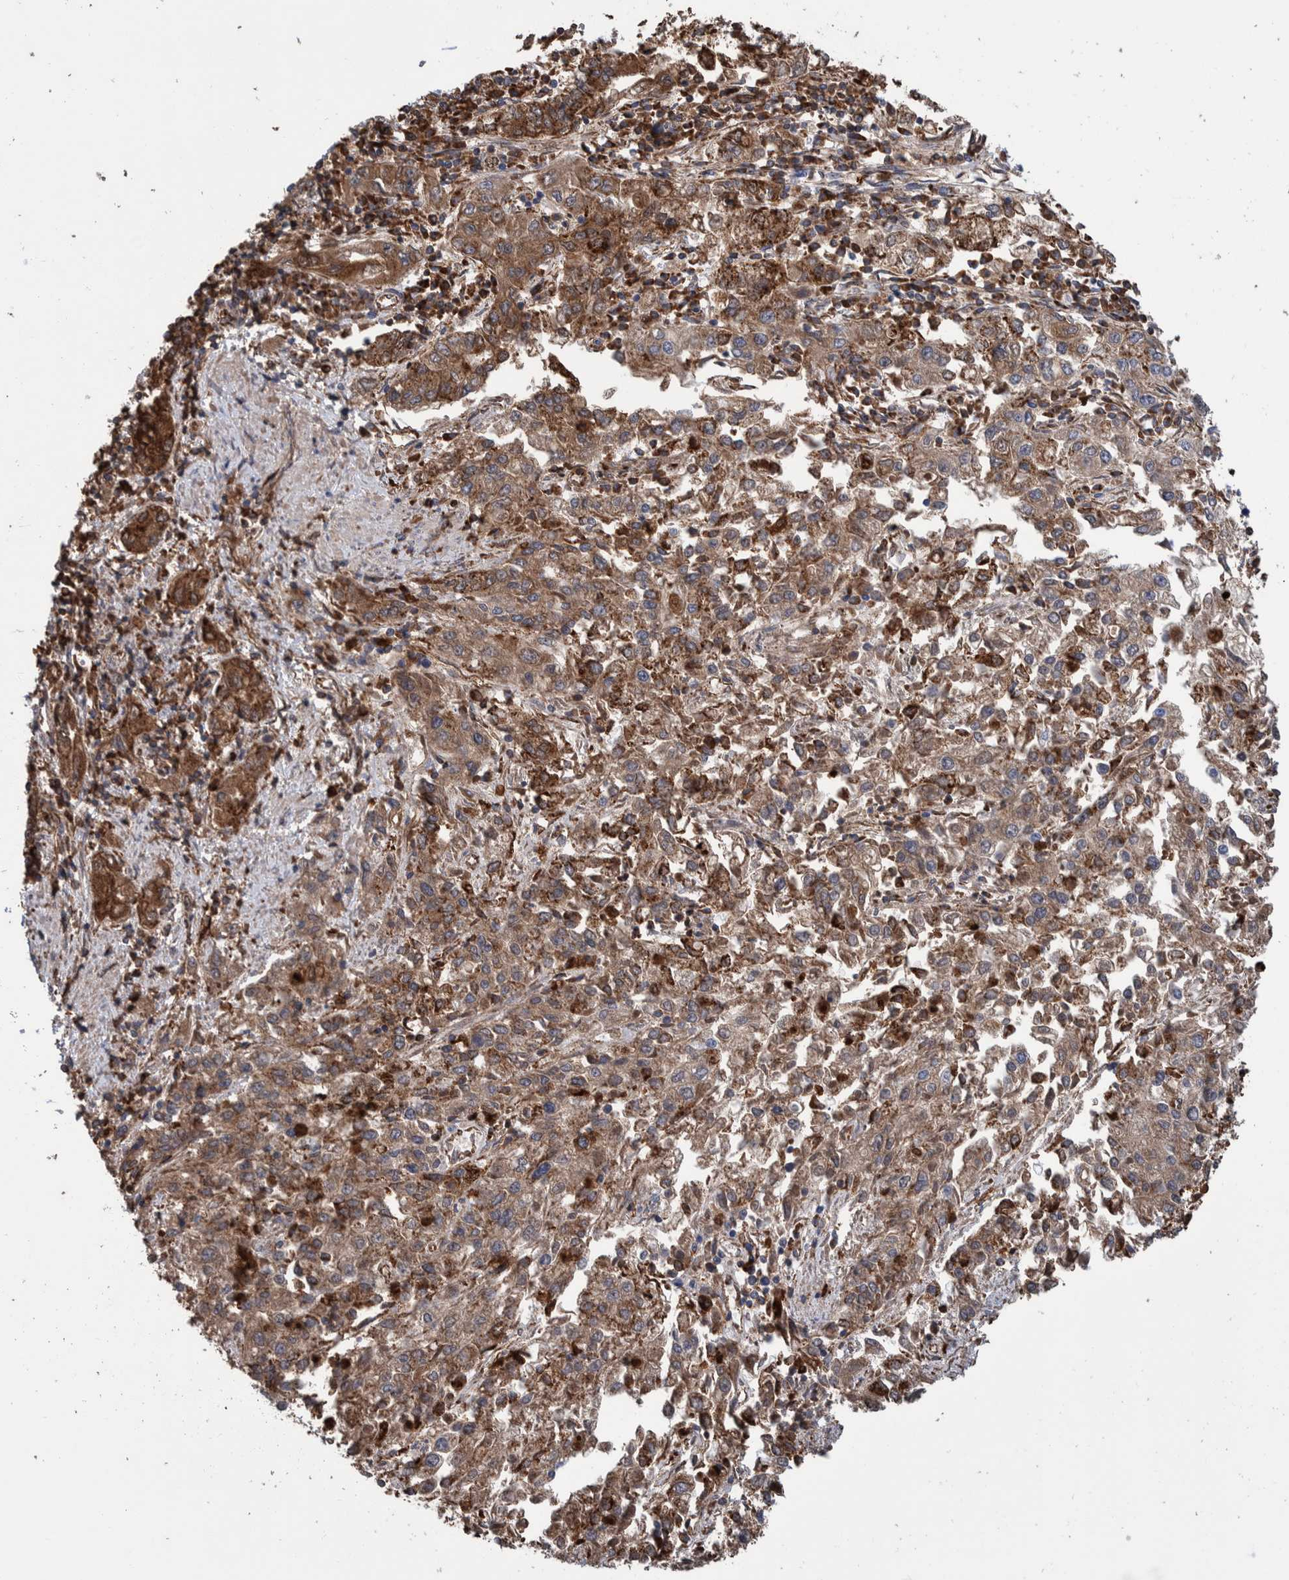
{"staining": {"intensity": "moderate", "quantity": "25%-75%", "location": "cytoplasmic/membranous"}, "tissue": "endometrial cancer", "cell_type": "Tumor cells", "image_type": "cancer", "snomed": [{"axis": "morphology", "description": "Adenocarcinoma, NOS"}, {"axis": "topography", "description": "Endometrium"}], "caption": "There is medium levels of moderate cytoplasmic/membranous expression in tumor cells of endometrial cancer, as demonstrated by immunohistochemical staining (brown color).", "gene": "DECR1", "patient": {"sex": "female", "age": 49}}